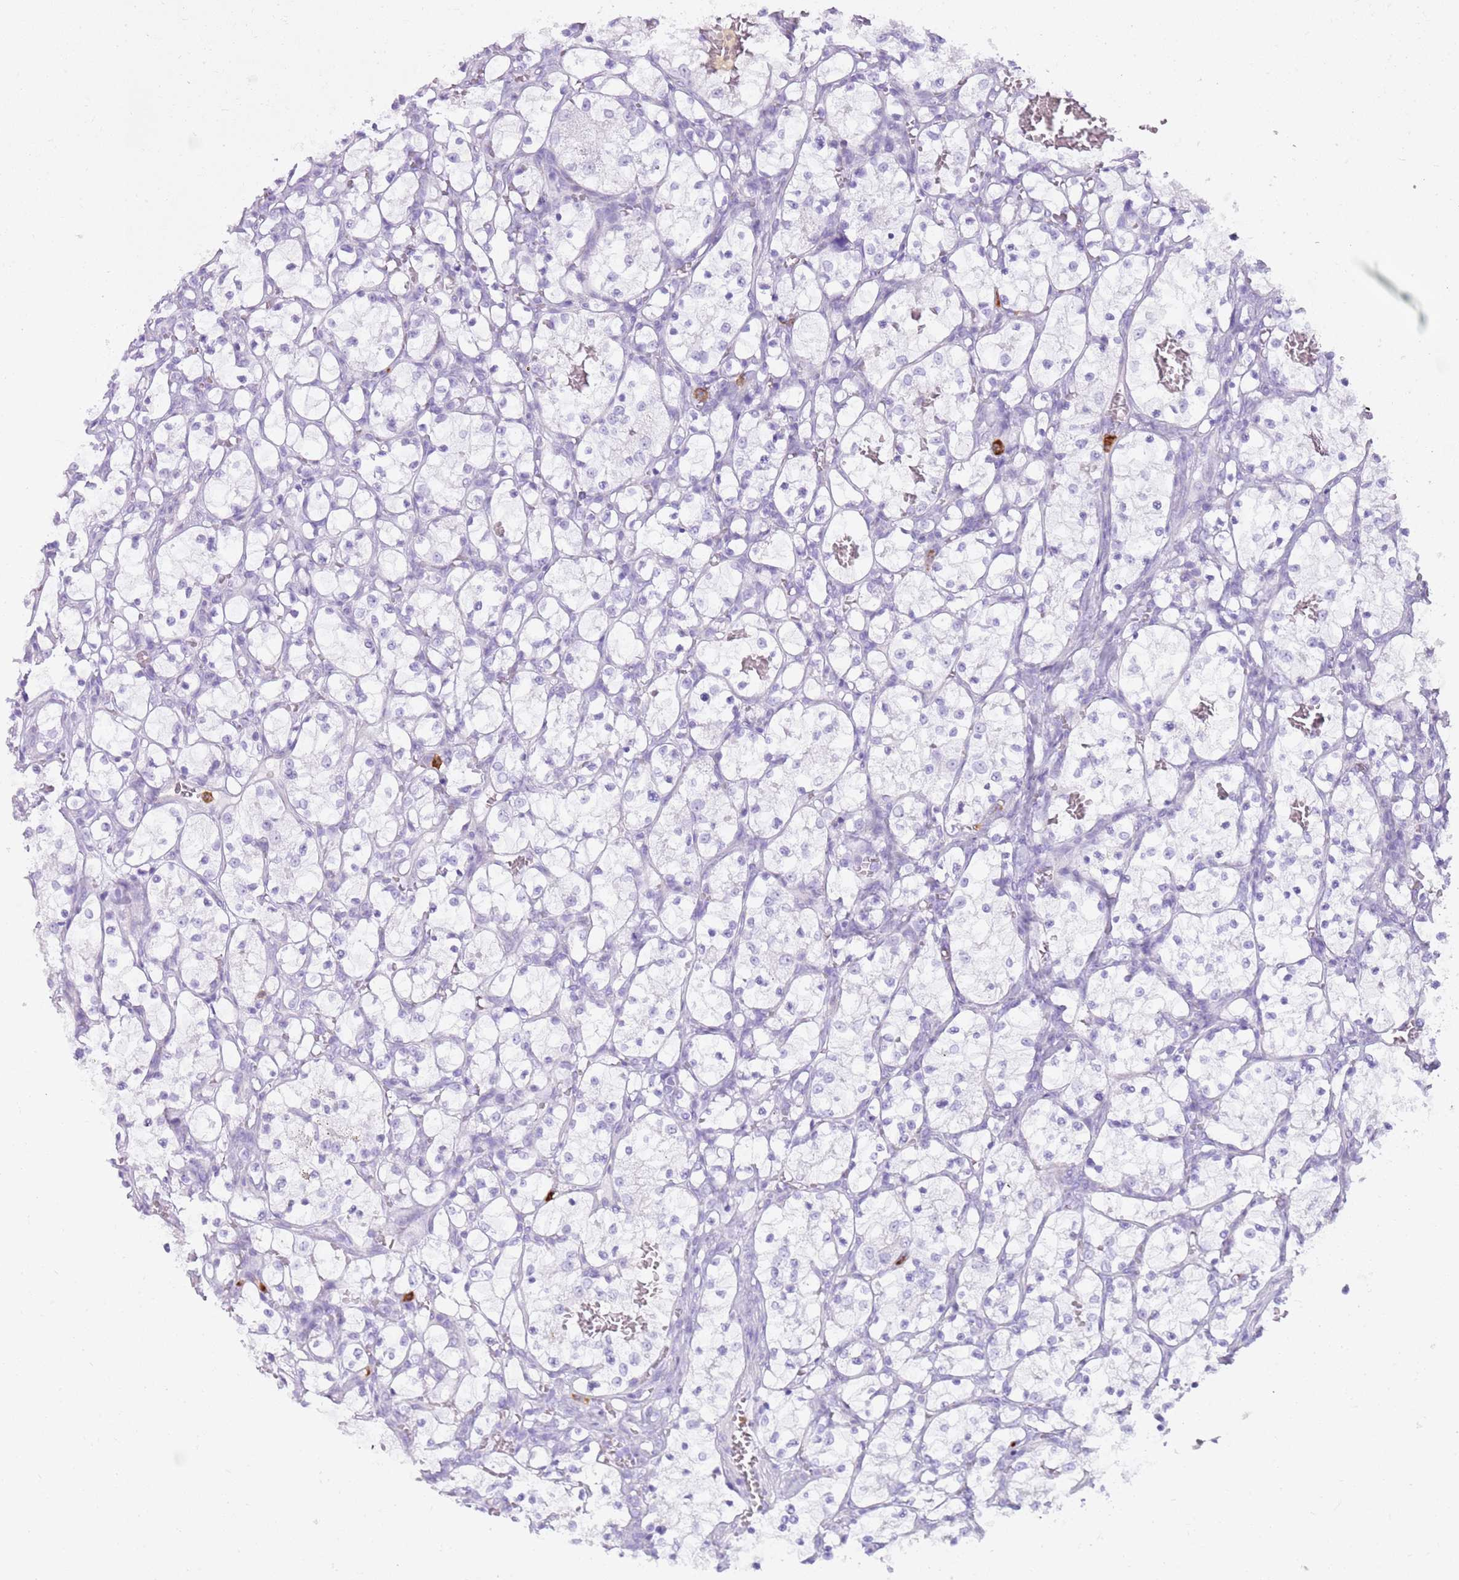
{"staining": {"intensity": "negative", "quantity": "none", "location": "none"}, "tissue": "renal cancer", "cell_type": "Tumor cells", "image_type": "cancer", "snomed": [{"axis": "morphology", "description": "Adenocarcinoma, NOS"}, {"axis": "topography", "description": "Kidney"}], "caption": "Tumor cells are negative for protein expression in human renal cancer.", "gene": "CD177", "patient": {"sex": "female", "age": 69}}